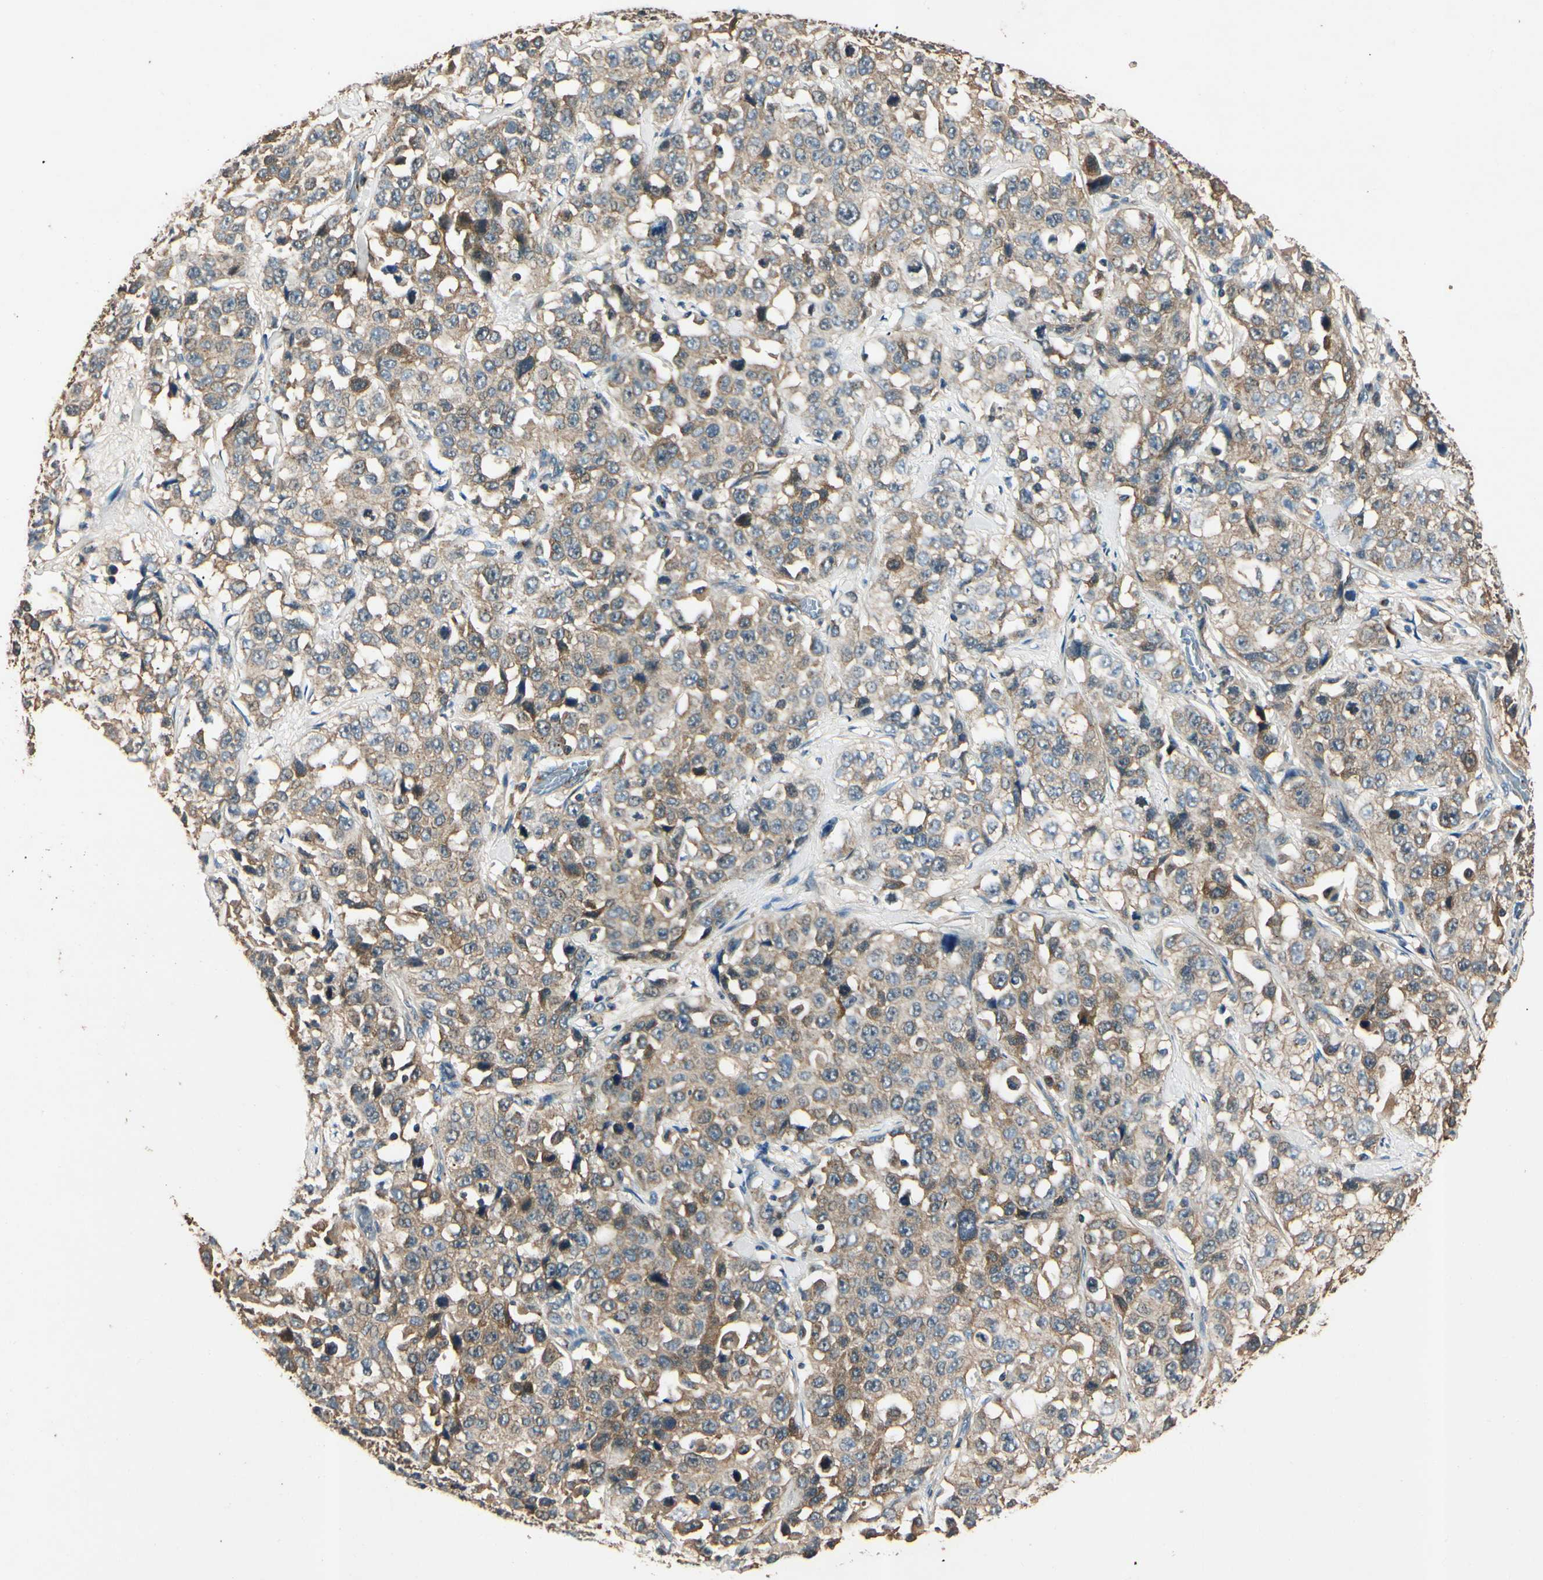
{"staining": {"intensity": "weak", "quantity": ">75%", "location": "cytoplasmic/membranous"}, "tissue": "stomach cancer", "cell_type": "Tumor cells", "image_type": "cancer", "snomed": [{"axis": "morphology", "description": "Normal tissue, NOS"}, {"axis": "morphology", "description": "Adenocarcinoma, NOS"}, {"axis": "topography", "description": "Stomach"}], "caption": "High-magnification brightfield microscopy of stomach cancer stained with DAB (3,3'-diaminobenzidine) (brown) and counterstained with hematoxylin (blue). tumor cells exhibit weak cytoplasmic/membranous positivity is seen in approximately>75% of cells. The staining is performed using DAB brown chromogen to label protein expression. The nuclei are counter-stained blue using hematoxylin.", "gene": "AKAP9", "patient": {"sex": "male", "age": 48}}